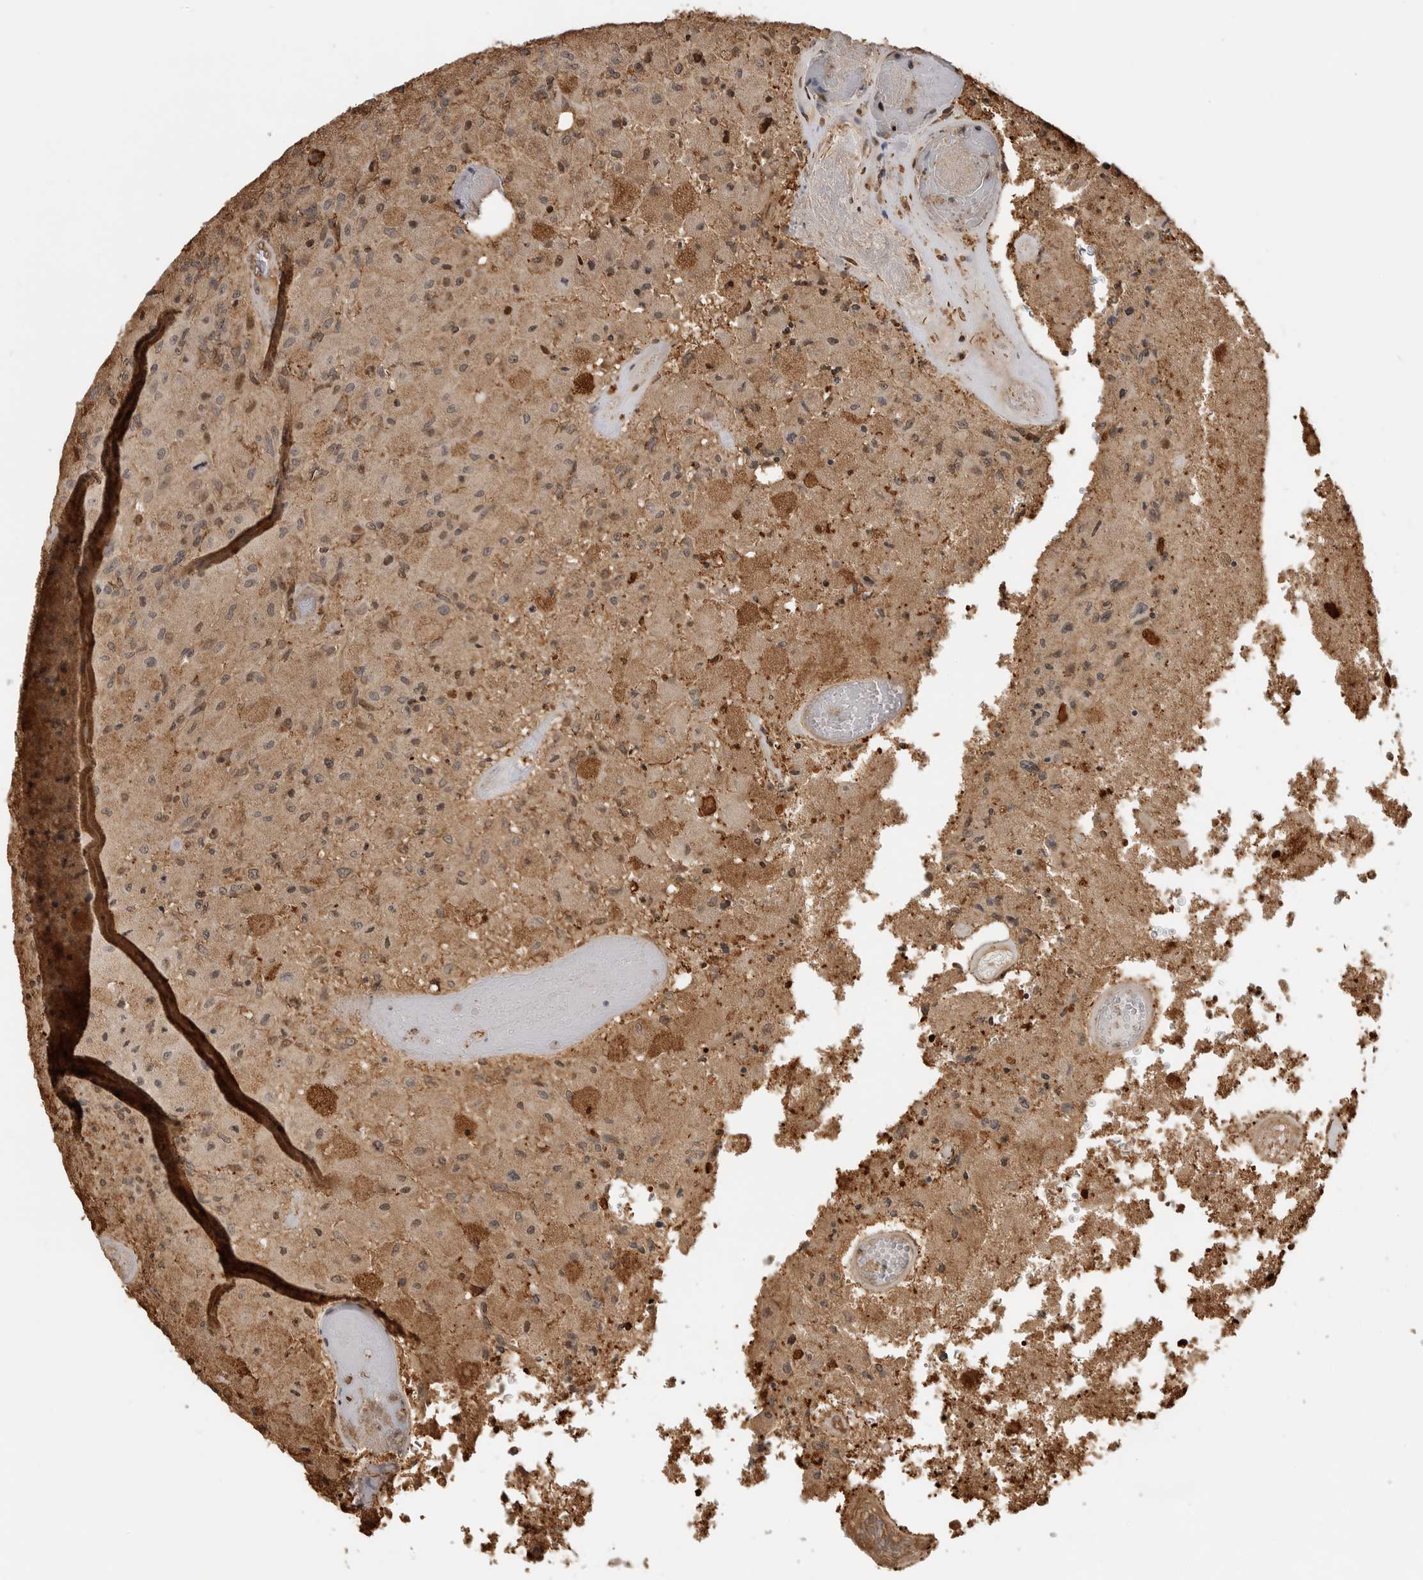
{"staining": {"intensity": "moderate", "quantity": "<25%", "location": "cytoplasmic/membranous,nuclear"}, "tissue": "glioma", "cell_type": "Tumor cells", "image_type": "cancer", "snomed": [{"axis": "morphology", "description": "Normal tissue, NOS"}, {"axis": "morphology", "description": "Glioma, malignant, High grade"}, {"axis": "topography", "description": "Cerebral cortex"}], "caption": "Tumor cells exhibit low levels of moderate cytoplasmic/membranous and nuclear expression in about <25% of cells in human malignant high-grade glioma.", "gene": "BMP2K", "patient": {"sex": "male", "age": 77}}